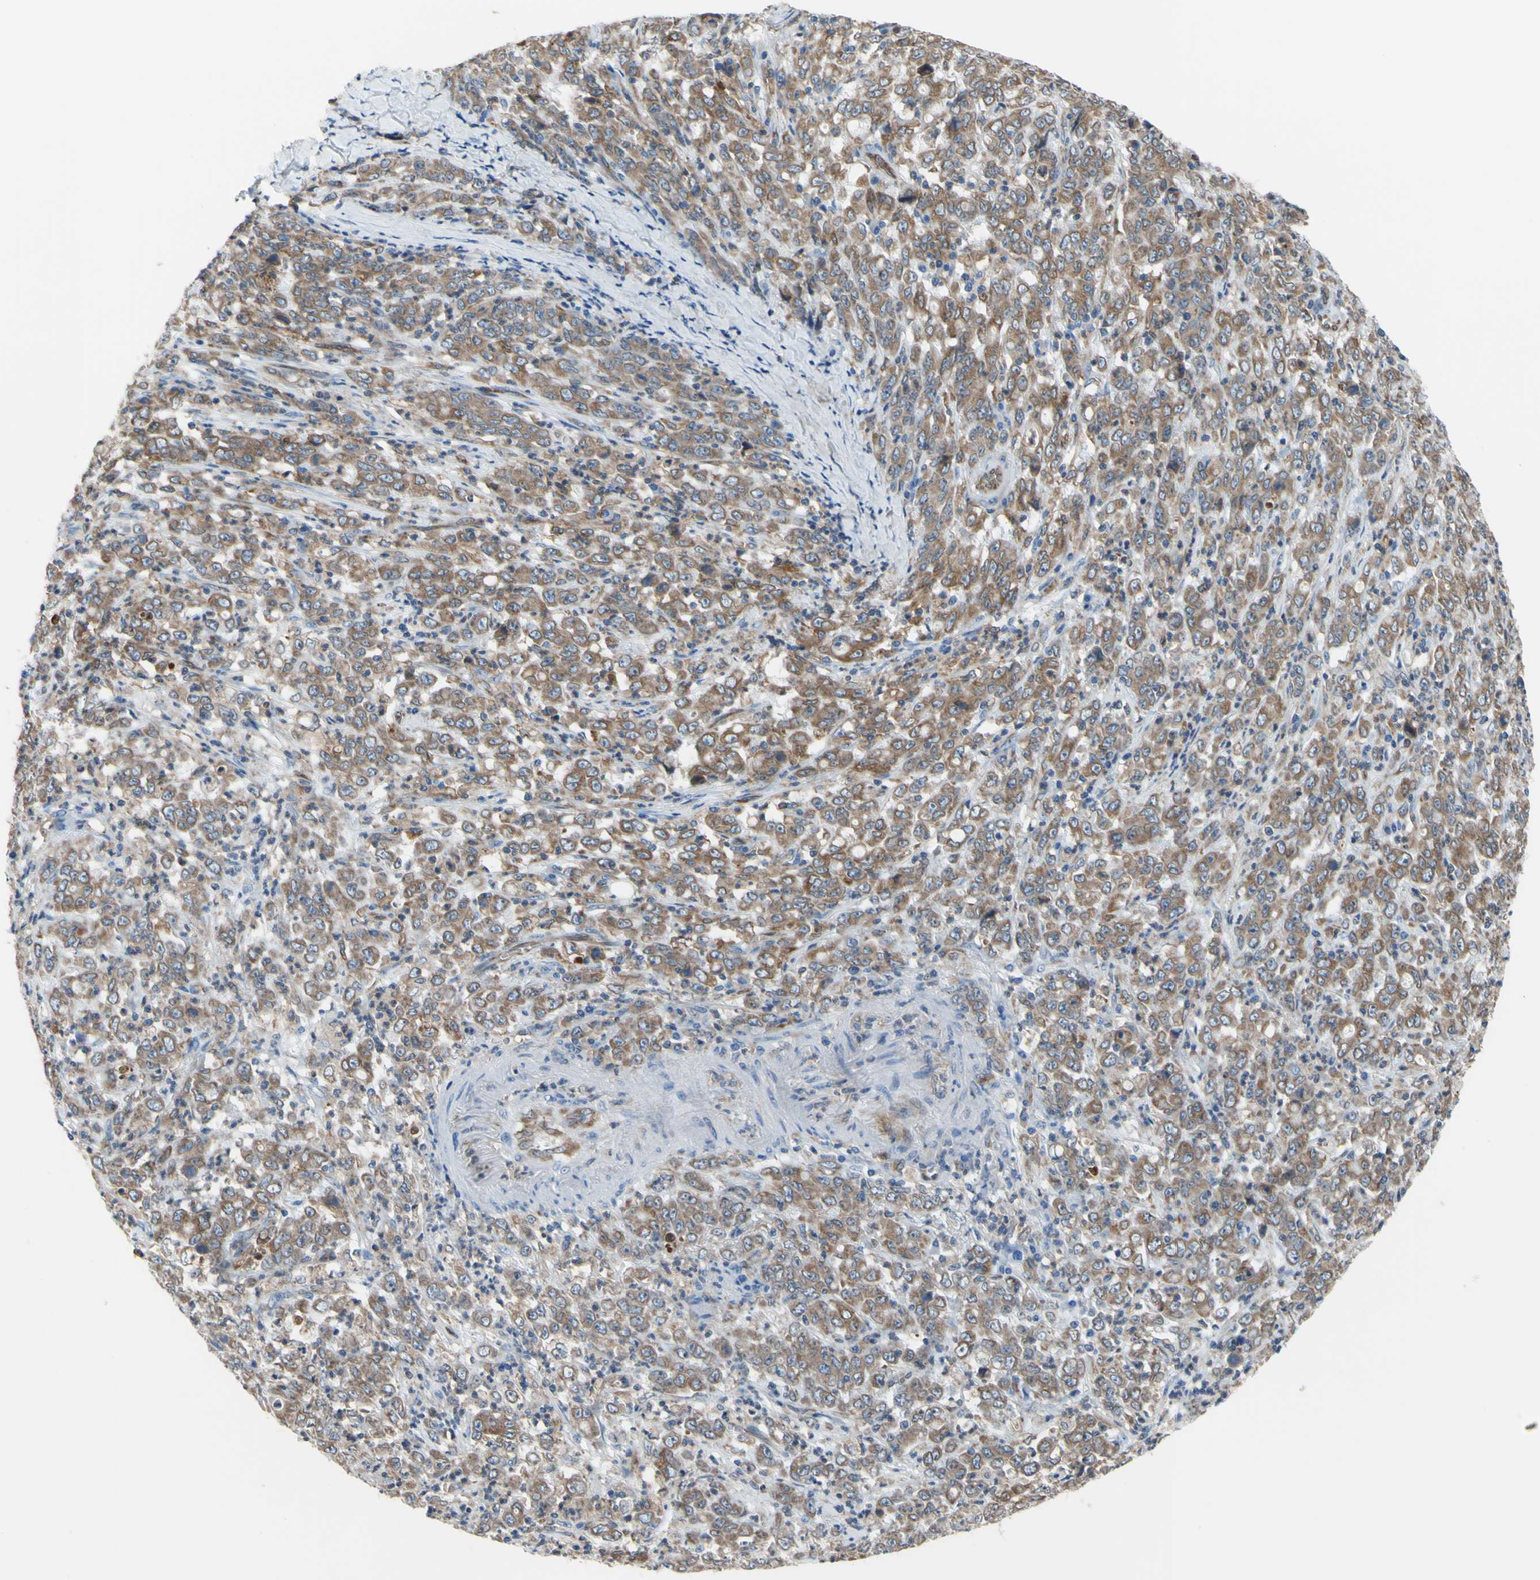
{"staining": {"intensity": "moderate", "quantity": ">75%", "location": "cytoplasmic/membranous"}, "tissue": "stomach cancer", "cell_type": "Tumor cells", "image_type": "cancer", "snomed": [{"axis": "morphology", "description": "Adenocarcinoma, NOS"}, {"axis": "topography", "description": "Stomach, lower"}], "caption": "DAB (3,3'-diaminobenzidine) immunohistochemical staining of stomach adenocarcinoma reveals moderate cytoplasmic/membranous protein positivity in about >75% of tumor cells.", "gene": "MGST2", "patient": {"sex": "female", "age": 71}}